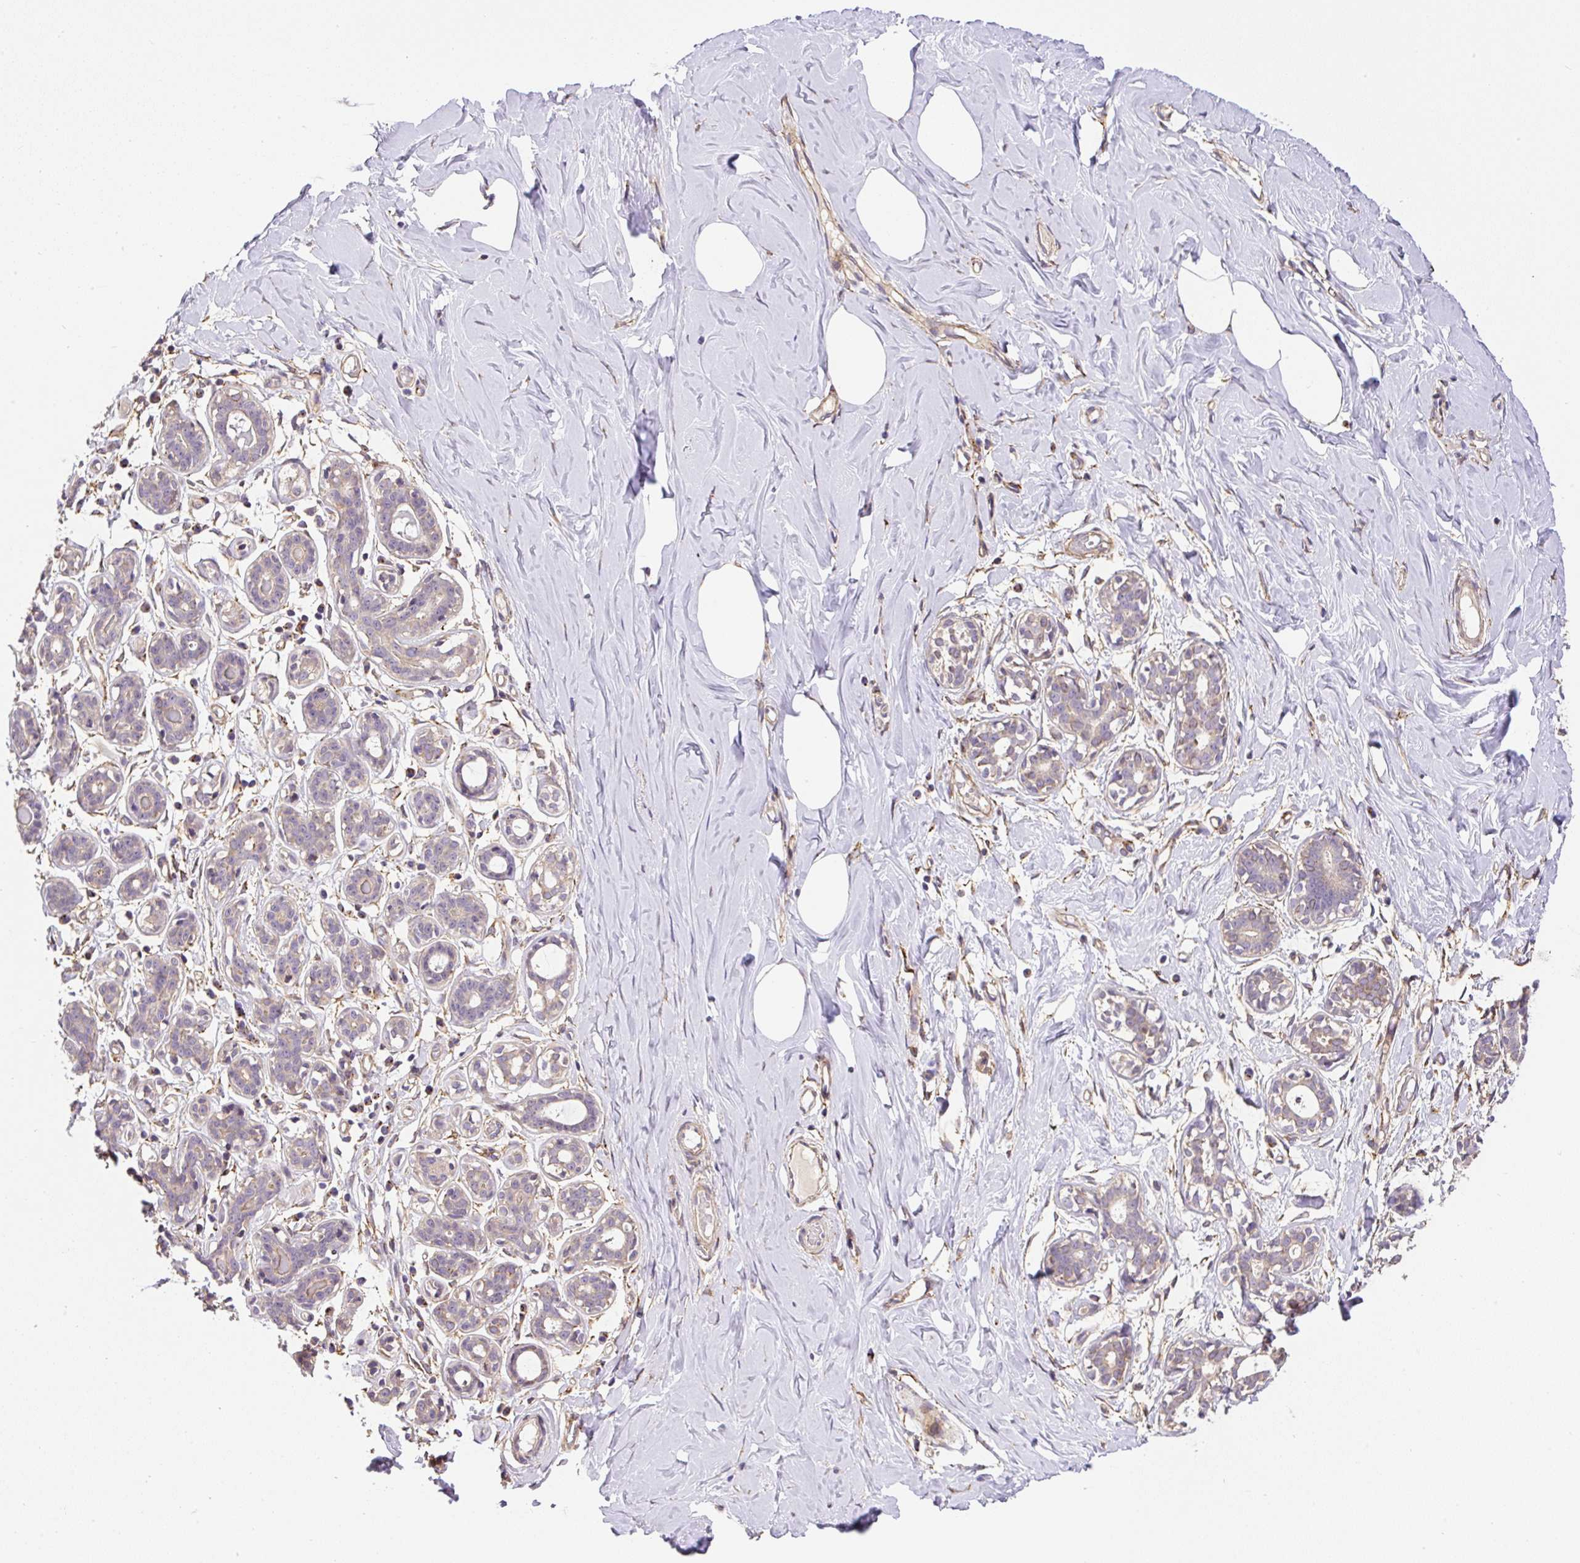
{"staining": {"intensity": "negative", "quantity": "none", "location": "none"}, "tissue": "breast", "cell_type": "Adipocytes", "image_type": "normal", "snomed": [{"axis": "morphology", "description": "Normal tissue, NOS"}, {"axis": "topography", "description": "Breast"}], "caption": "IHC micrograph of benign human breast stained for a protein (brown), which reveals no positivity in adipocytes. (Stains: DAB immunohistochemistry (IHC) with hematoxylin counter stain, Microscopy: brightfield microscopy at high magnification).", "gene": "RNF170", "patient": {"sex": "female", "age": 27}}